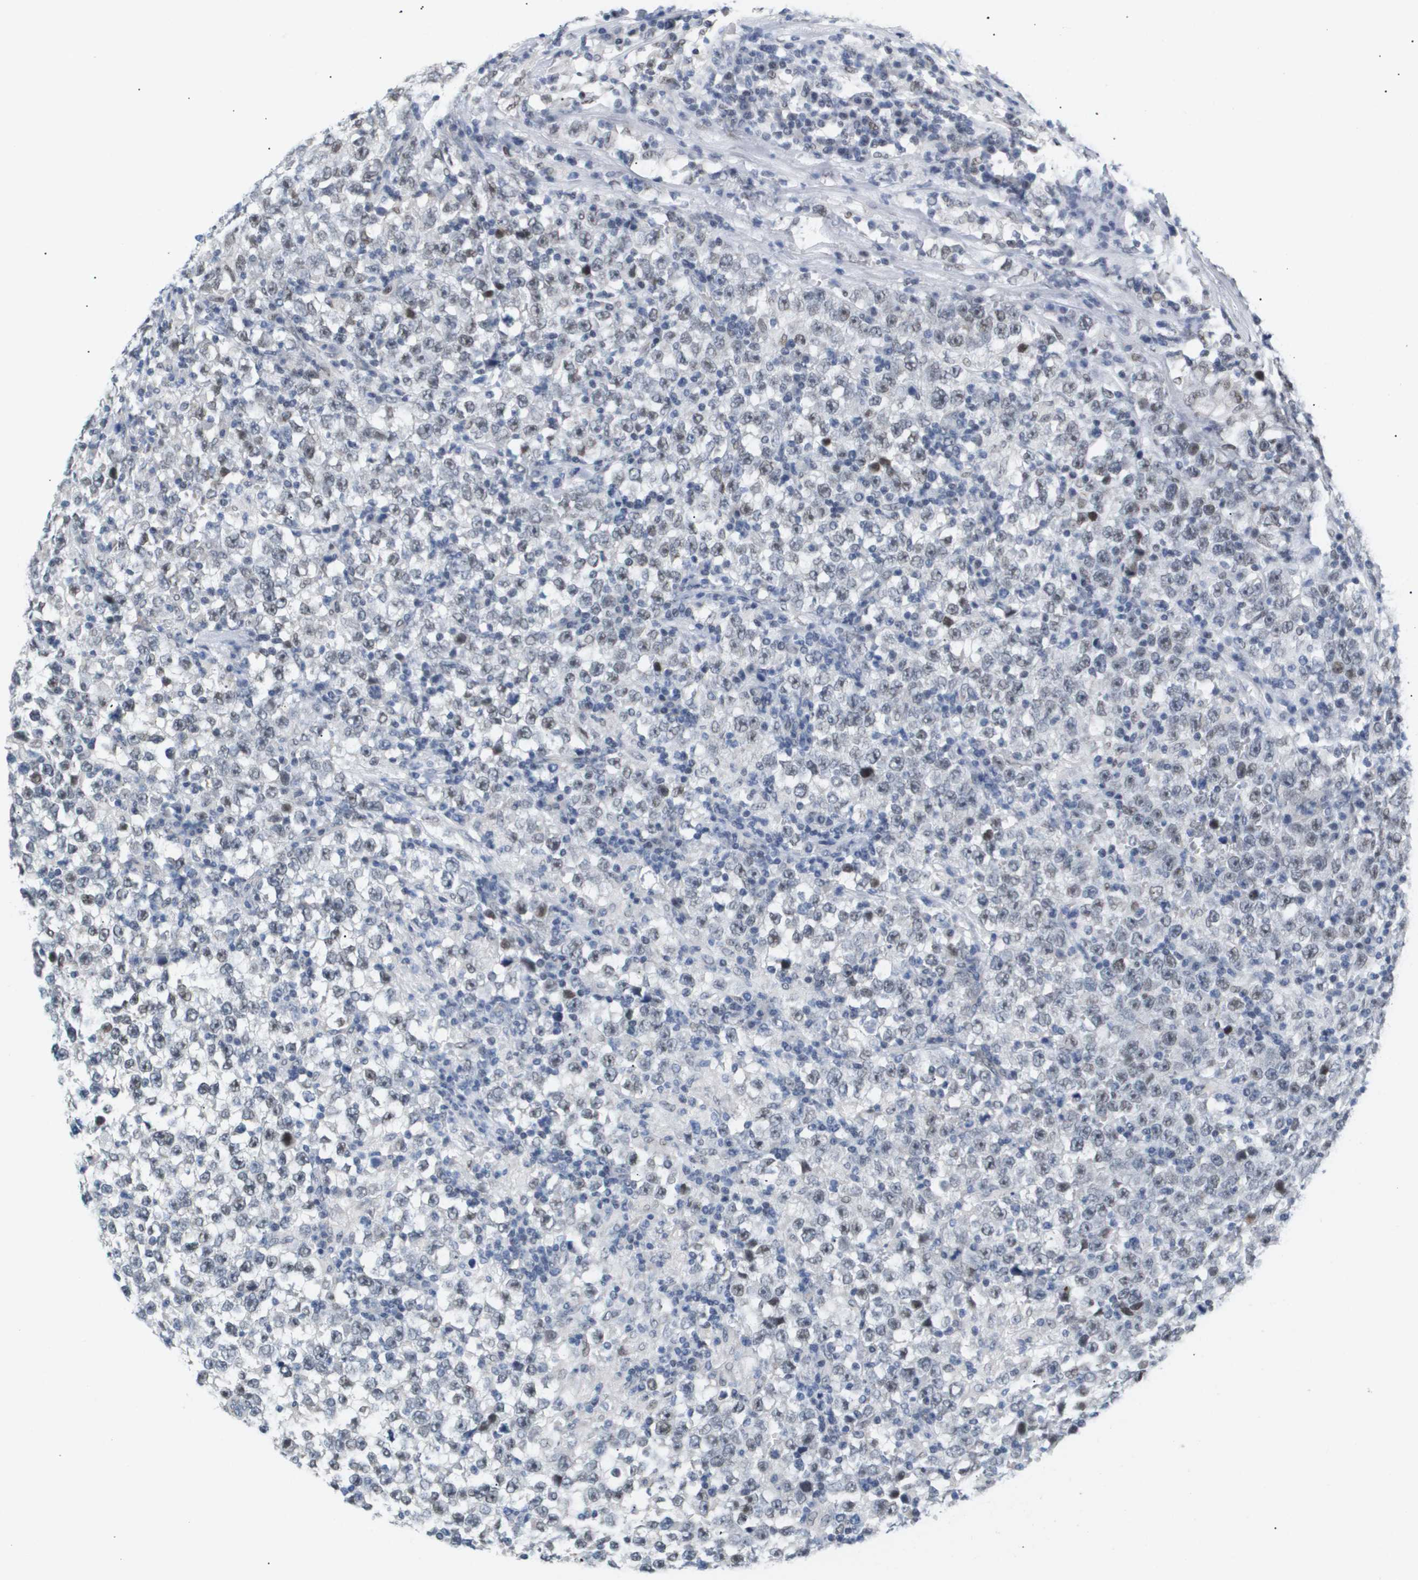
{"staining": {"intensity": "weak", "quantity": "<25%", "location": "nuclear"}, "tissue": "testis cancer", "cell_type": "Tumor cells", "image_type": "cancer", "snomed": [{"axis": "morphology", "description": "Seminoma, NOS"}, {"axis": "topography", "description": "Testis"}], "caption": "Seminoma (testis) was stained to show a protein in brown. There is no significant expression in tumor cells.", "gene": "PPARD", "patient": {"sex": "male", "age": 43}}